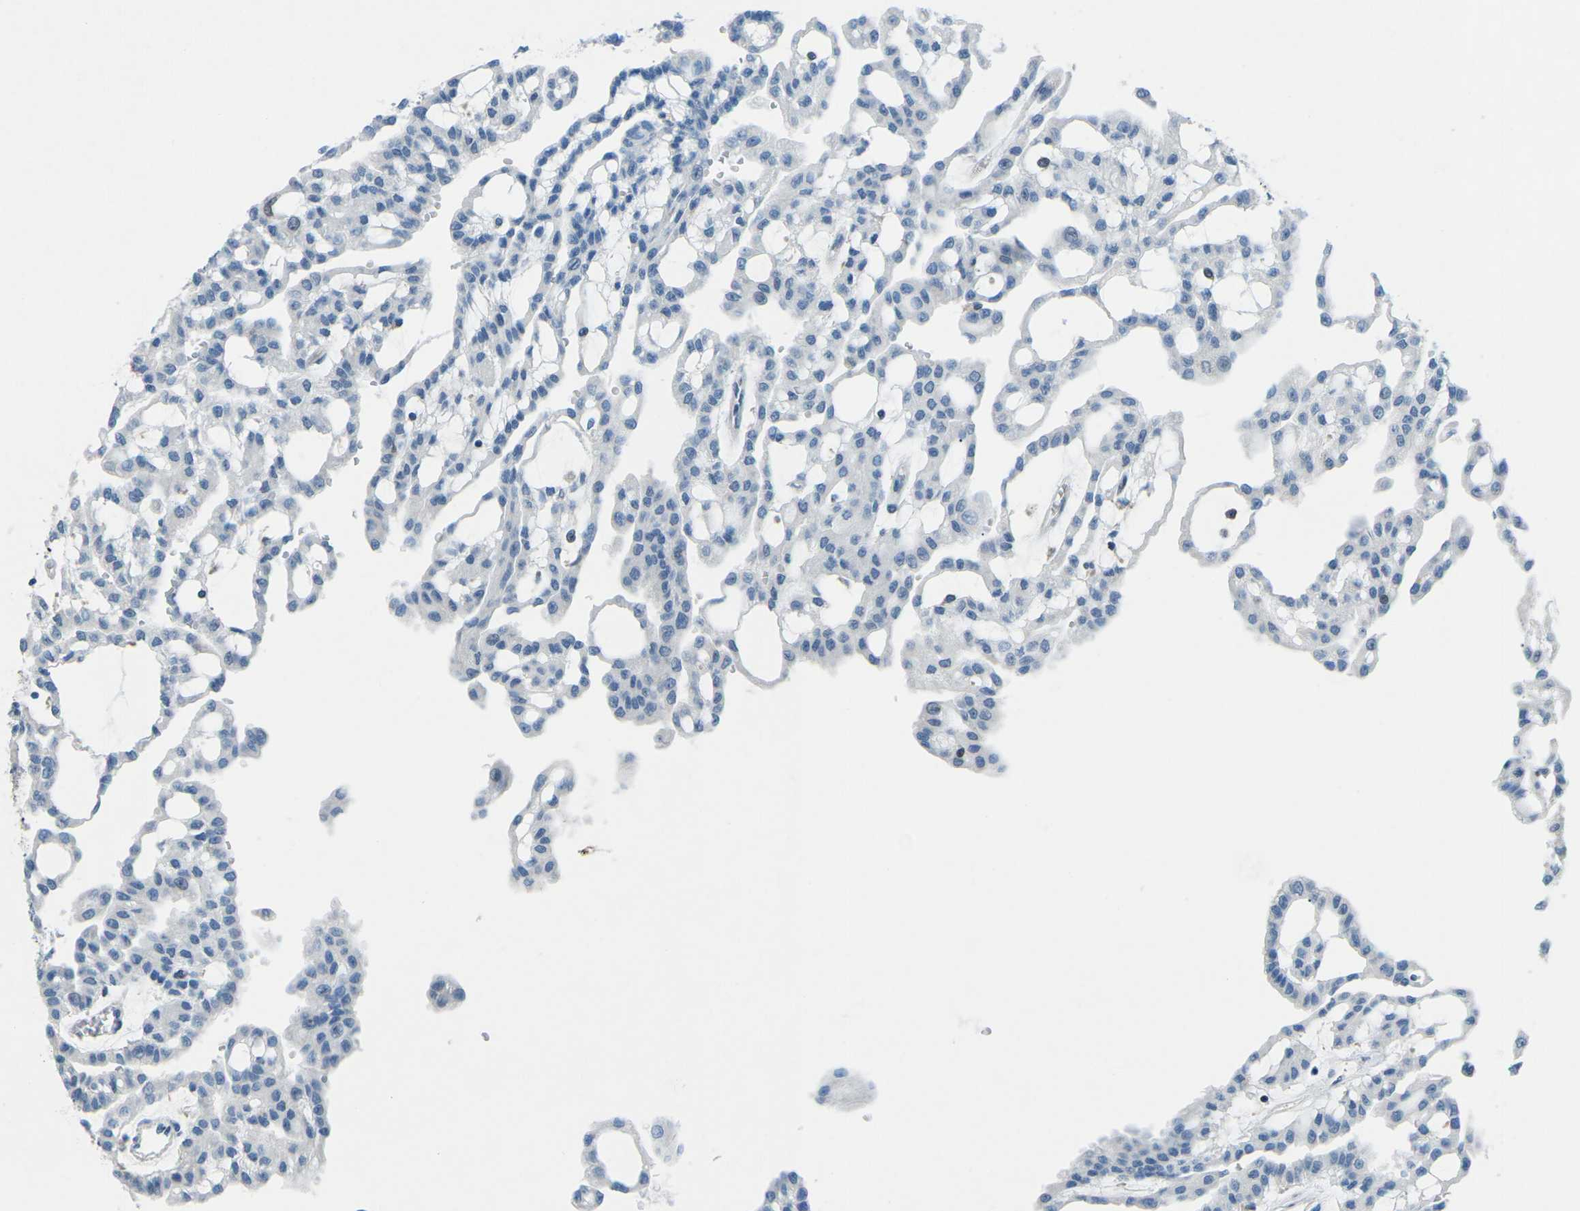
{"staining": {"intensity": "negative", "quantity": "none", "location": "none"}, "tissue": "renal cancer", "cell_type": "Tumor cells", "image_type": "cancer", "snomed": [{"axis": "morphology", "description": "Adenocarcinoma, NOS"}, {"axis": "topography", "description": "Kidney"}], "caption": "Renal cancer was stained to show a protein in brown. There is no significant expression in tumor cells.", "gene": "MBNL1", "patient": {"sex": "male", "age": 63}}